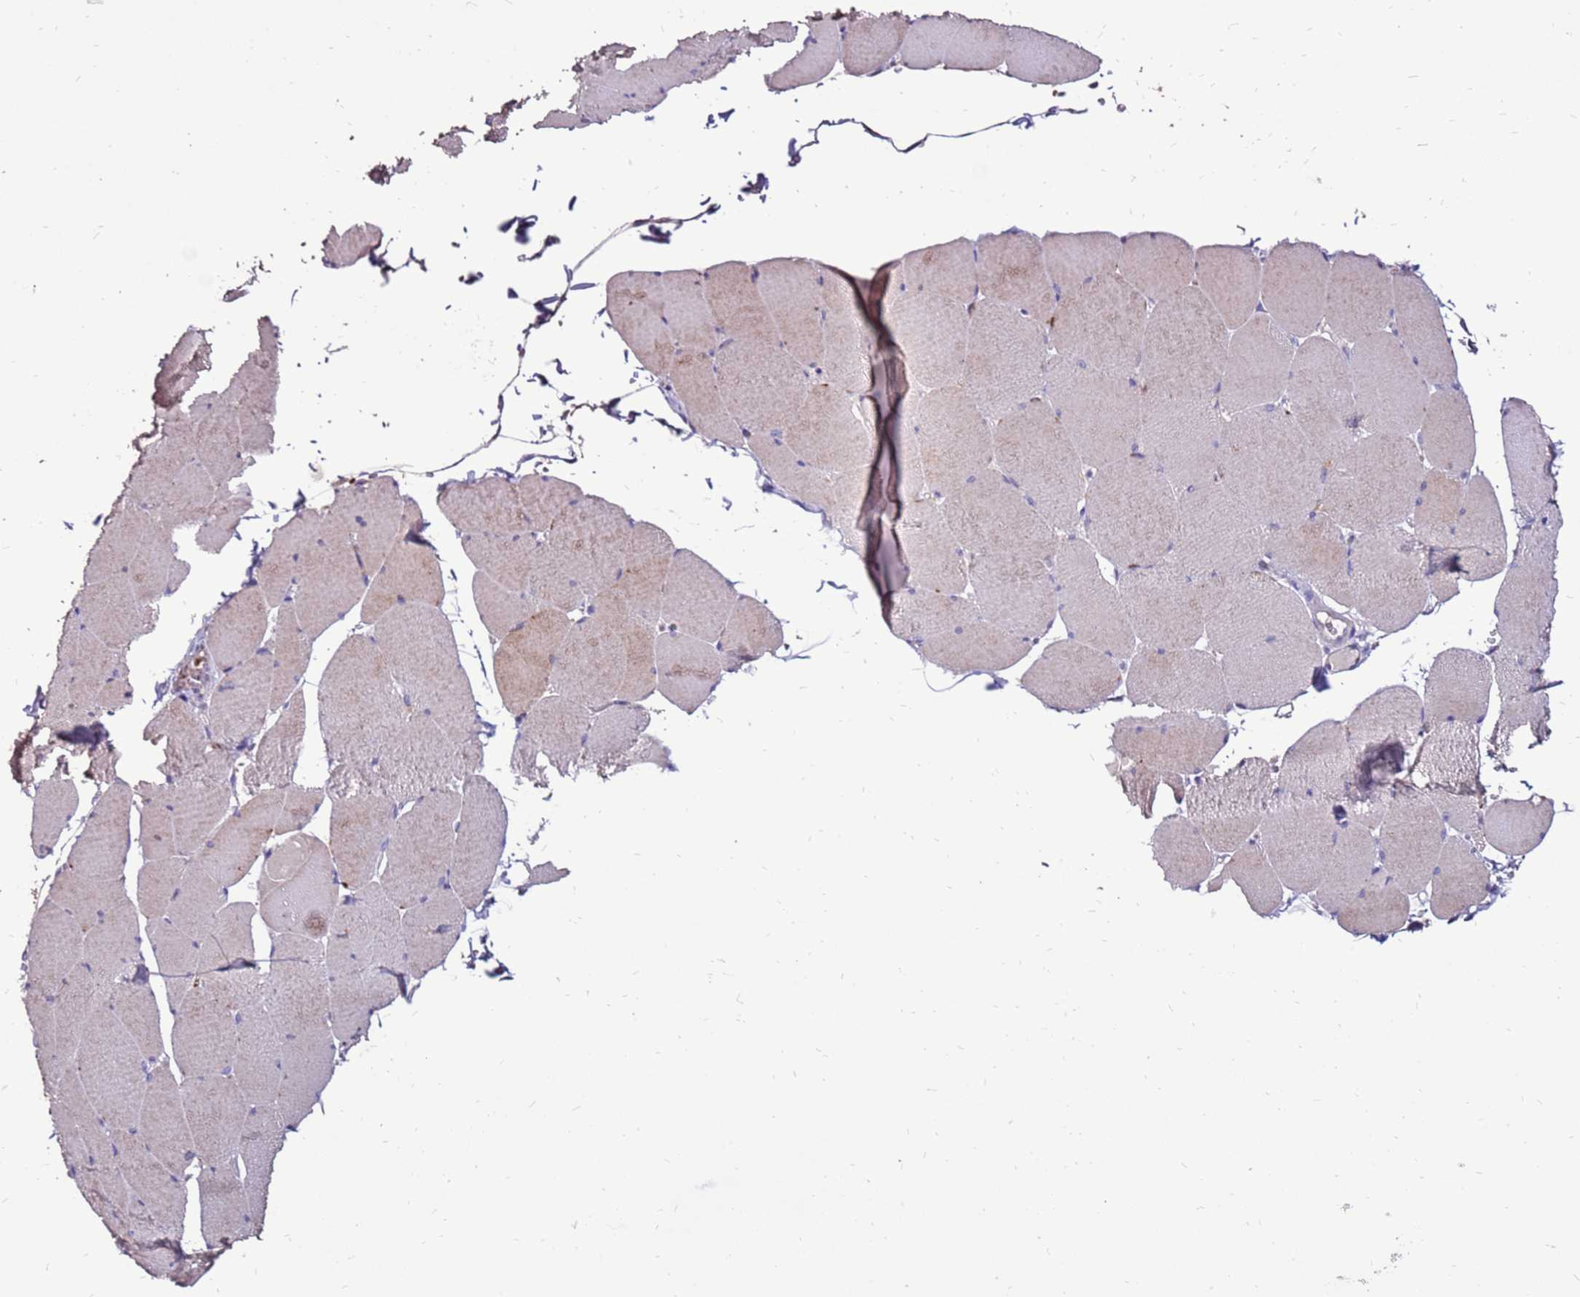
{"staining": {"intensity": "weak", "quantity": "<25%", "location": "cytoplasmic/membranous"}, "tissue": "skeletal muscle", "cell_type": "Myocytes", "image_type": "normal", "snomed": [{"axis": "morphology", "description": "Normal tissue, NOS"}, {"axis": "topography", "description": "Skeletal muscle"}, {"axis": "topography", "description": "Head-Neck"}], "caption": "Skeletal muscle stained for a protein using immunohistochemistry displays no staining myocytes.", "gene": "SPSB3", "patient": {"sex": "male", "age": 66}}